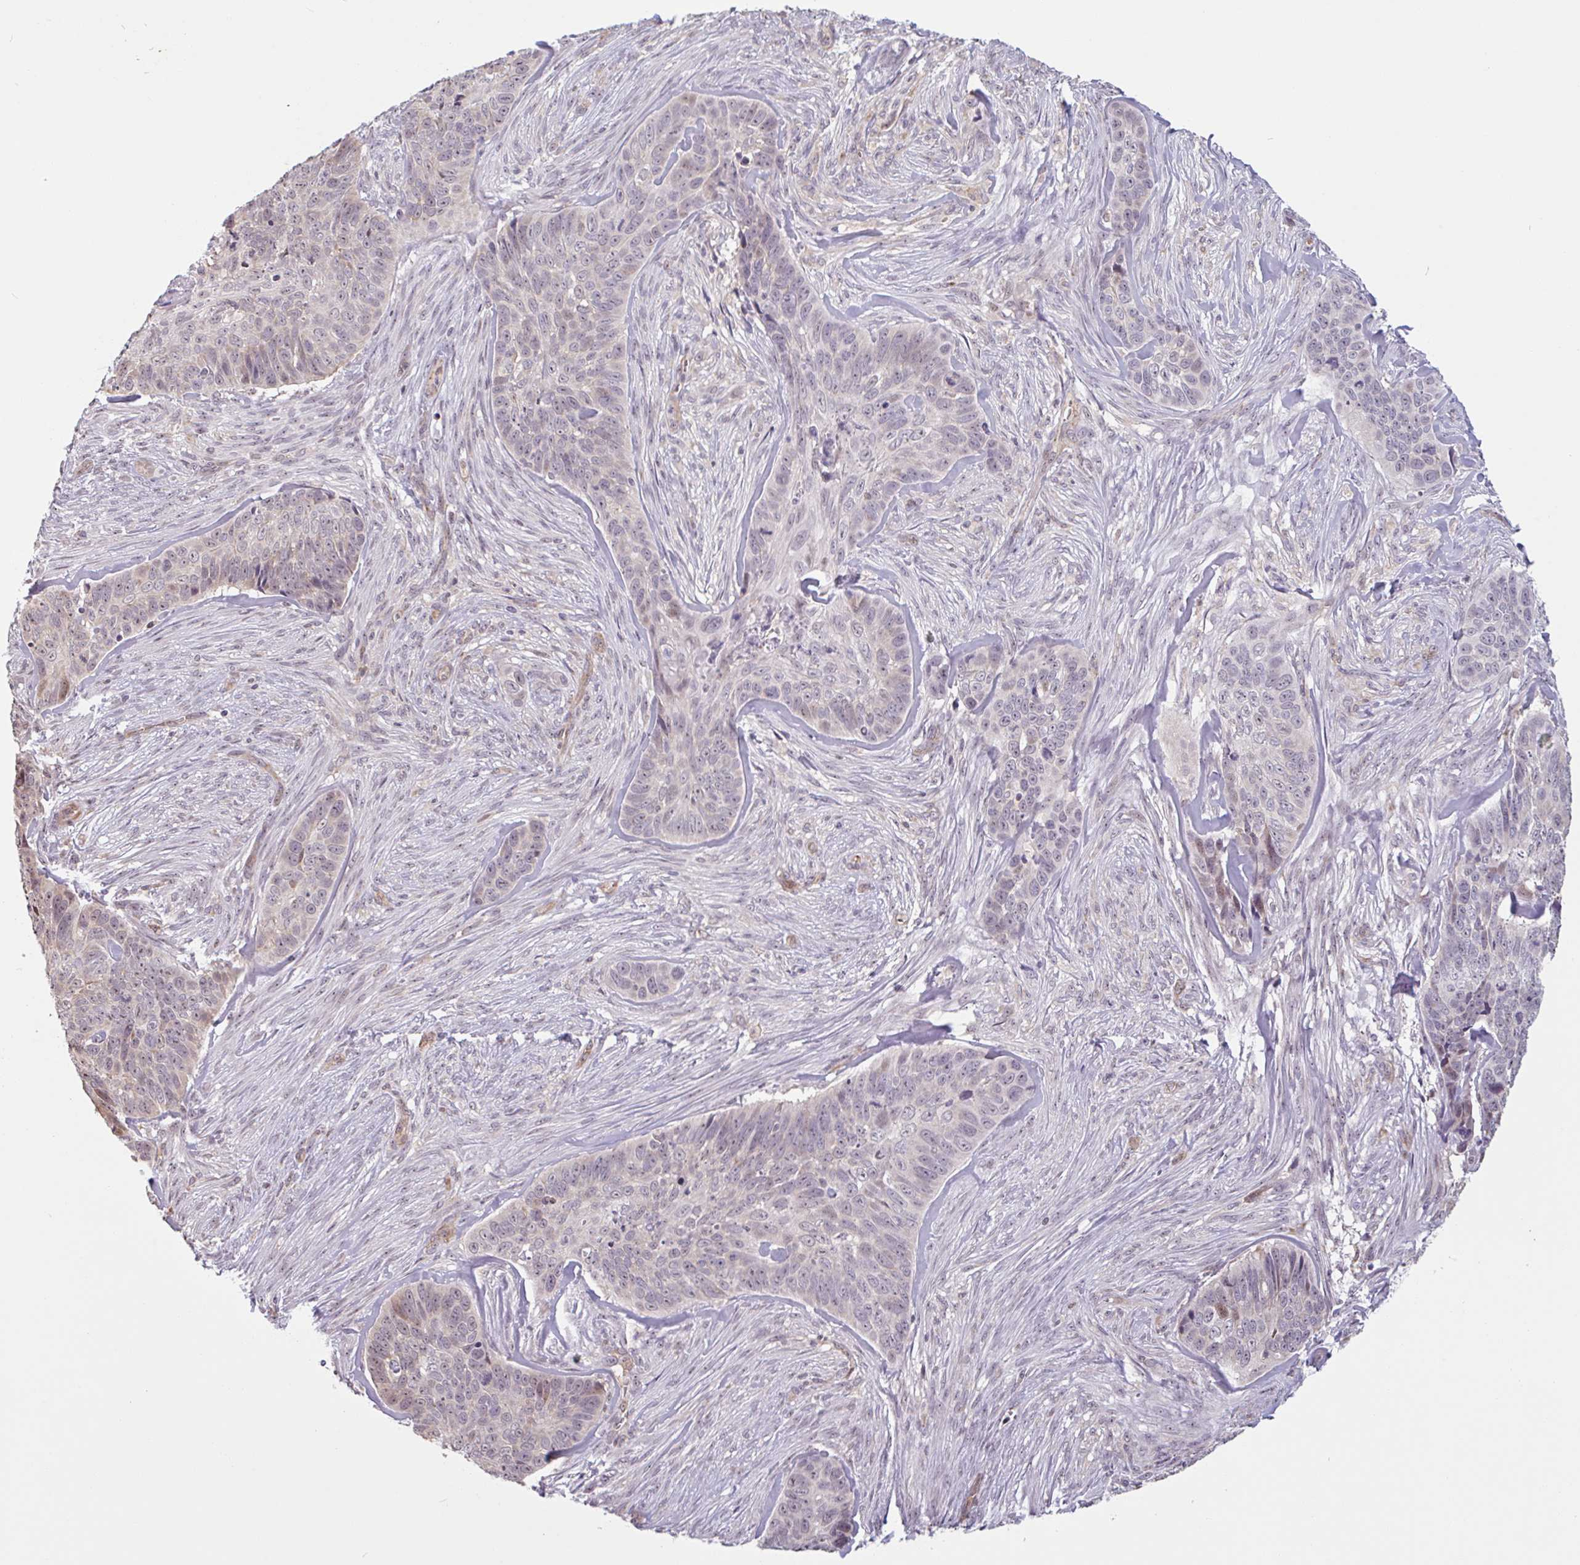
{"staining": {"intensity": "weak", "quantity": "<25%", "location": "cytoplasmic/membranous"}, "tissue": "skin cancer", "cell_type": "Tumor cells", "image_type": "cancer", "snomed": [{"axis": "morphology", "description": "Basal cell carcinoma"}, {"axis": "topography", "description": "Skin"}], "caption": "Tumor cells are negative for brown protein staining in skin basal cell carcinoma. (DAB immunohistochemistry (IHC) visualized using brightfield microscopy, high magnification).", "gene": "ZNF689", "patient": {"sex": "female", "age": 82}}